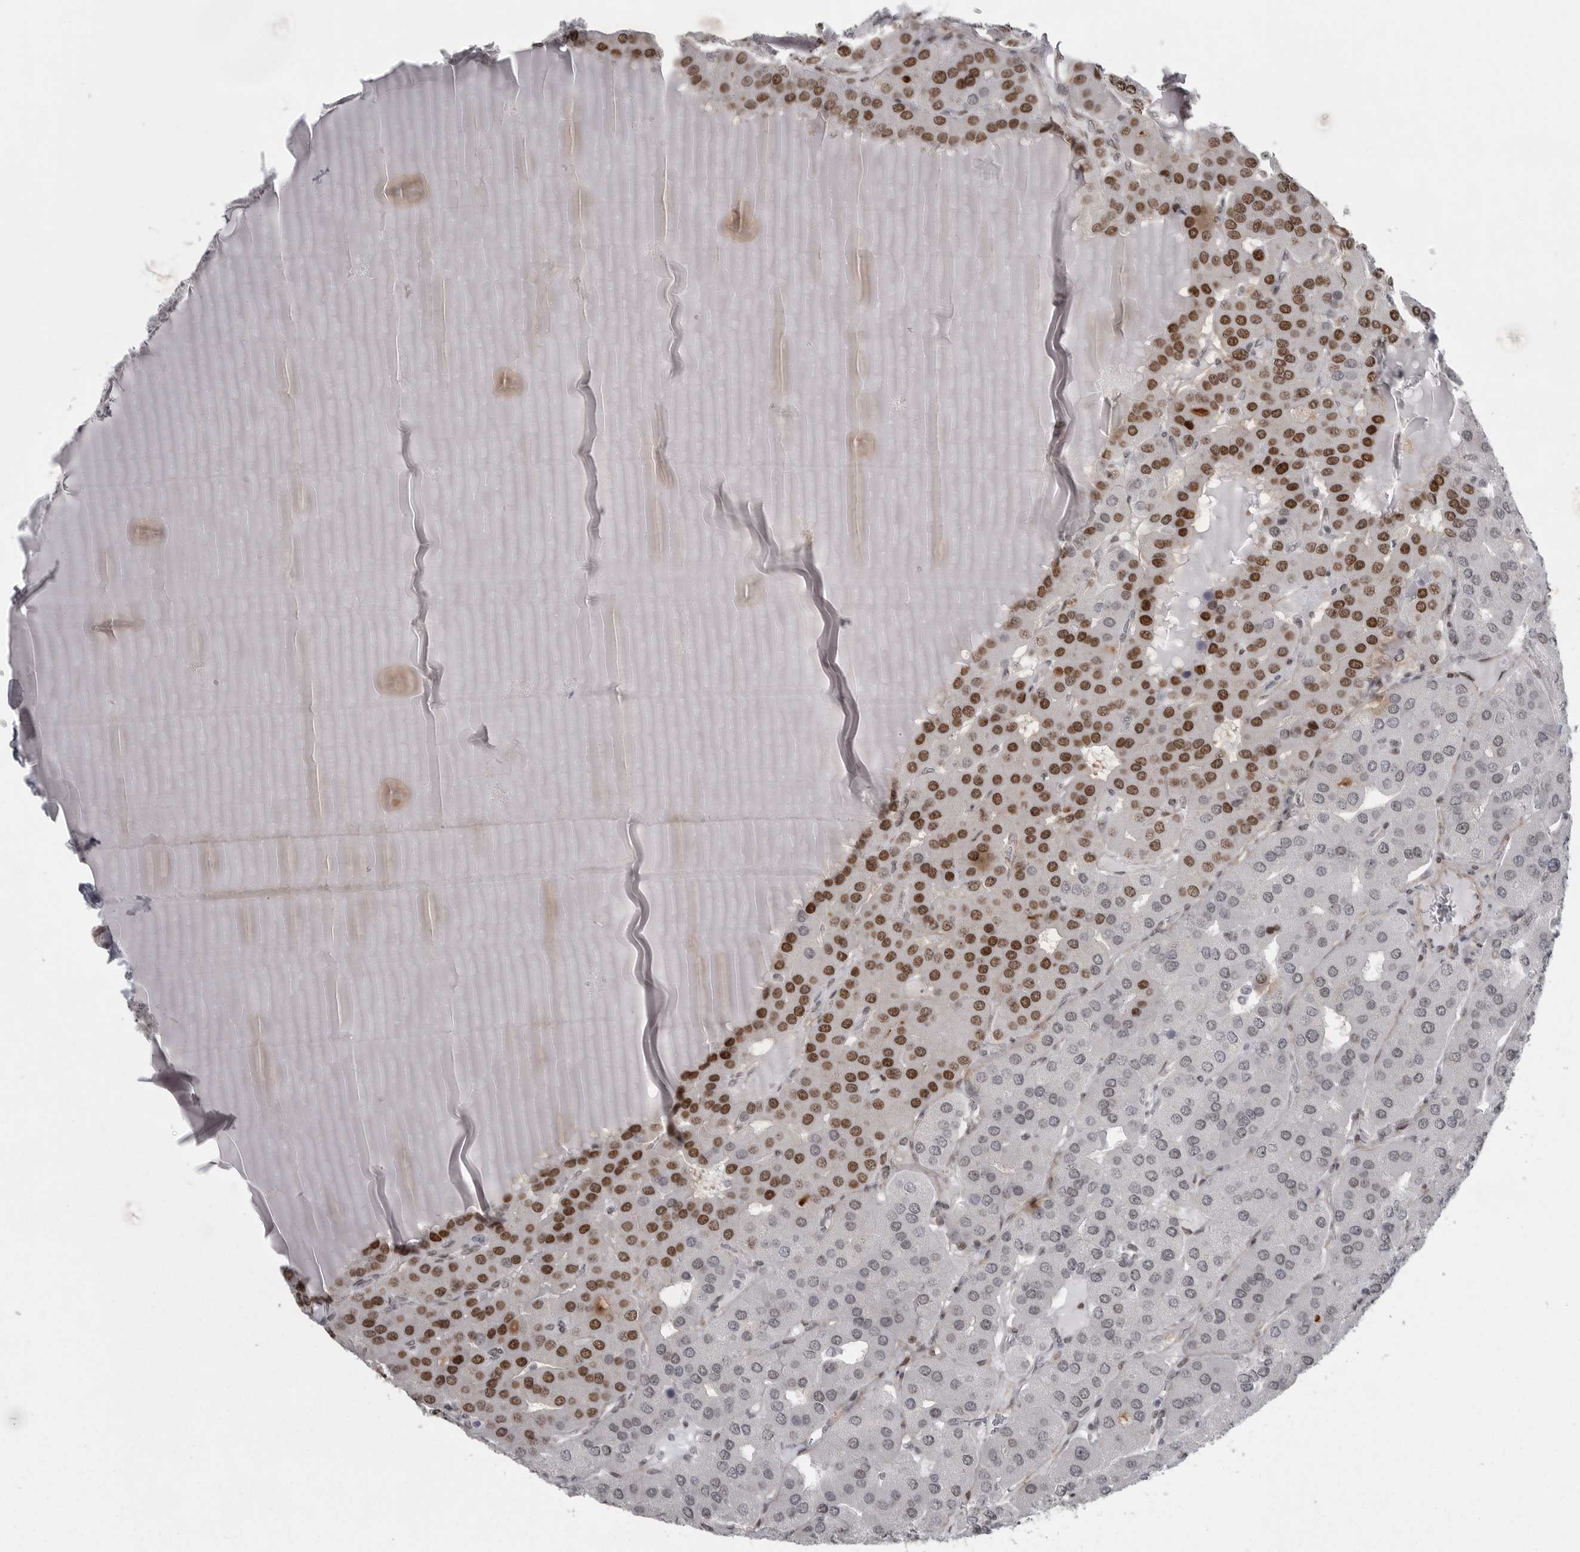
{"staining": {"intensity": "strong", "quantity": "25%-75%", "location": "nuclear"}, "tissue": "parathyroid gland", "cell_type": "Glandular cells", "image_type": "normal", "snomed": [{"axis": "morphology", "description": "Normal tissue, NOS"}, {"axis": "morphology", "description": "Adenoma, NOS"}, {"axis": "topography", "description": "Parathyroid gland"}], "caption": "Brown immunohistochemical staining in benign parathyroid gland displays strong nuclear positivity in approximately 25%-75% of glandular cells. (Stains: DAB (3,3'-diaminobenzidine) in brown, nuclei in blue, Microscopy: brightfield microscopy at high magnification).", "gene": "HMGN3", "patient": {"sex": "female", "age": 86}}